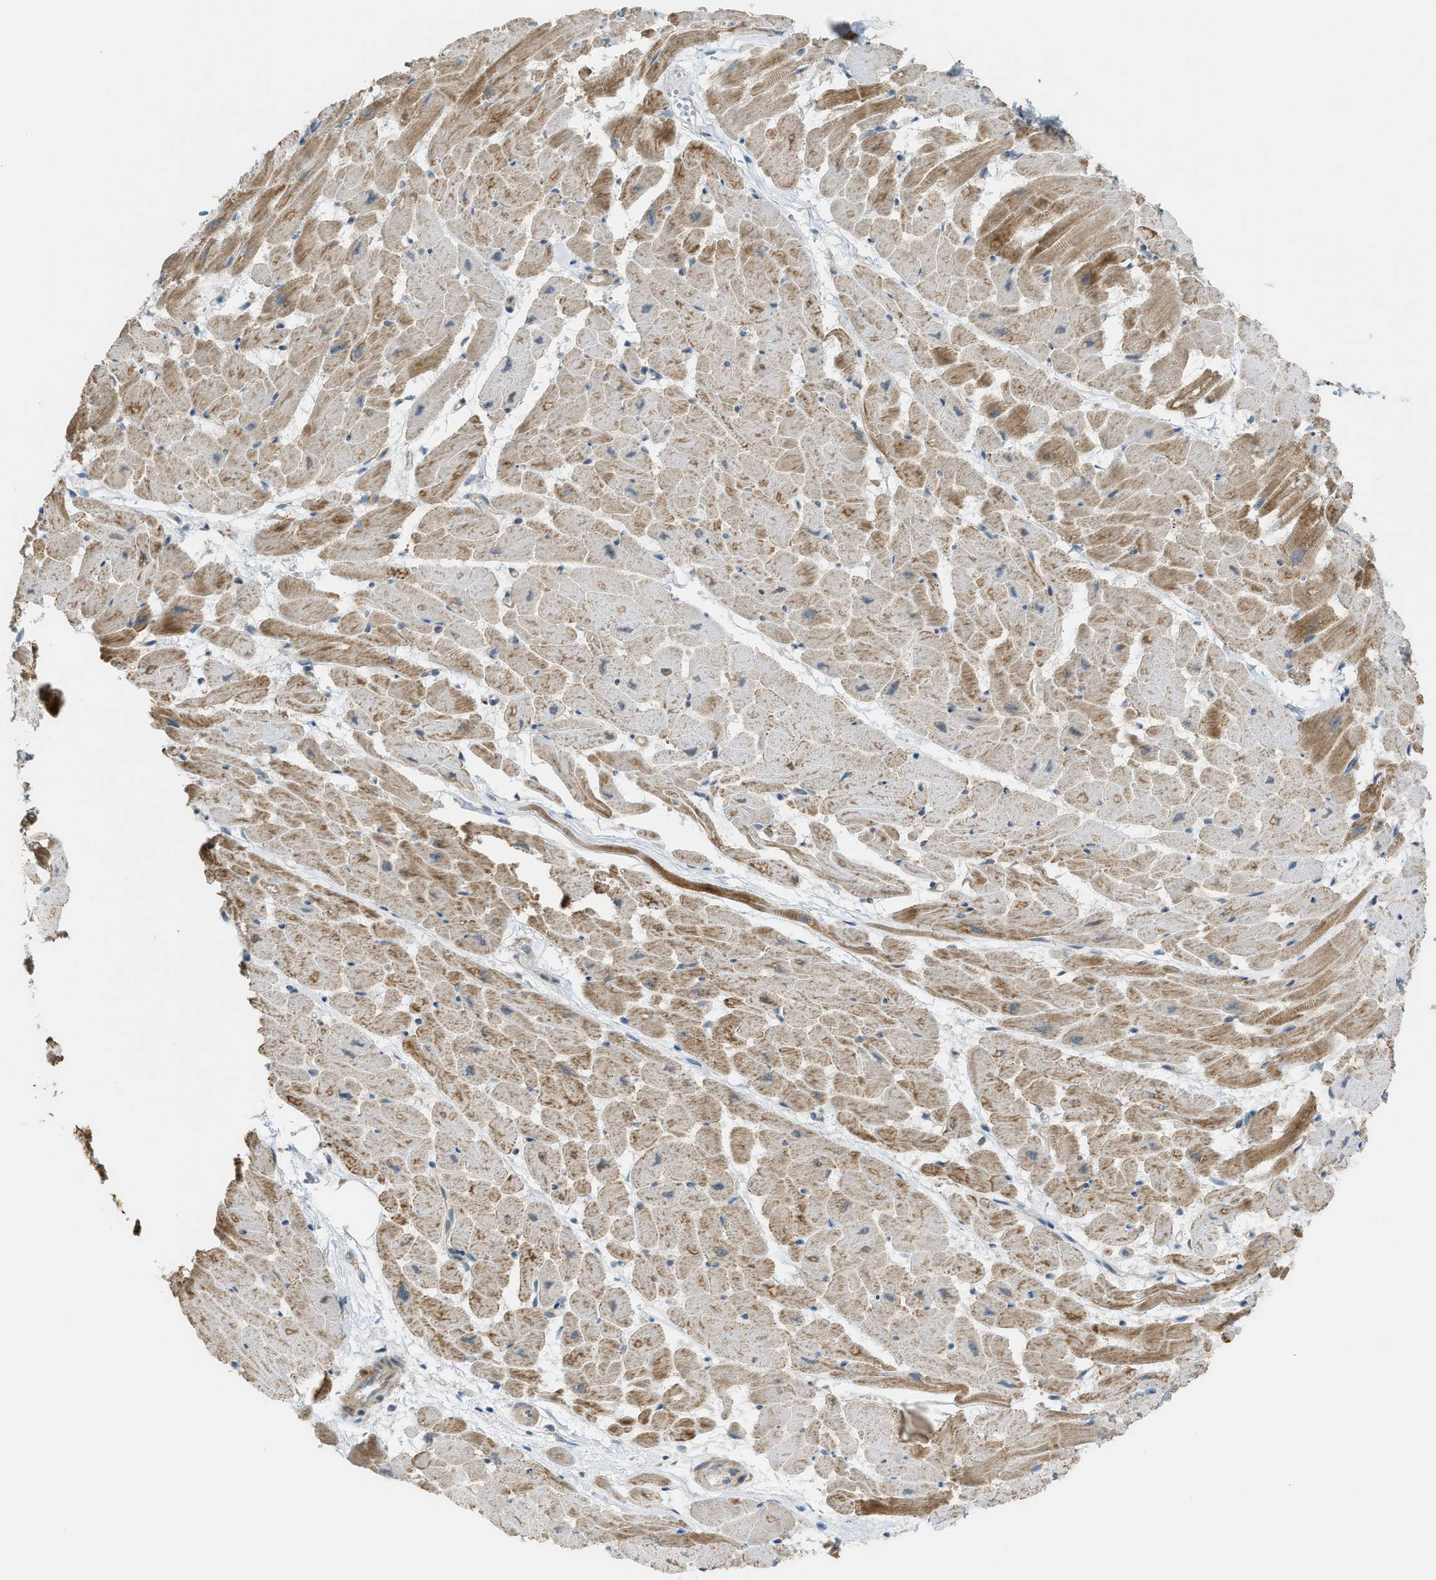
{"staining": {"intensity": "moderate", "quantity": ">75%", "location": "cytoplasmic/membranous"}, "tissue": "heart muscle", "cell_type": "Cardiomyocytes", "image_type": "normal", "snomed": [{"axis": "morphology", "description": "Normal tissue, NOS"}, {"axis": "topography", "description": "Heart"}], "caption": "Protein staining by IHC displays moderate cytoplasmic/membranous expression in approximately >75% of cardiomyocytes in benign heart muscle.", "gene": "CCDC186", "patient": {"sex": "female", "age": 19}}